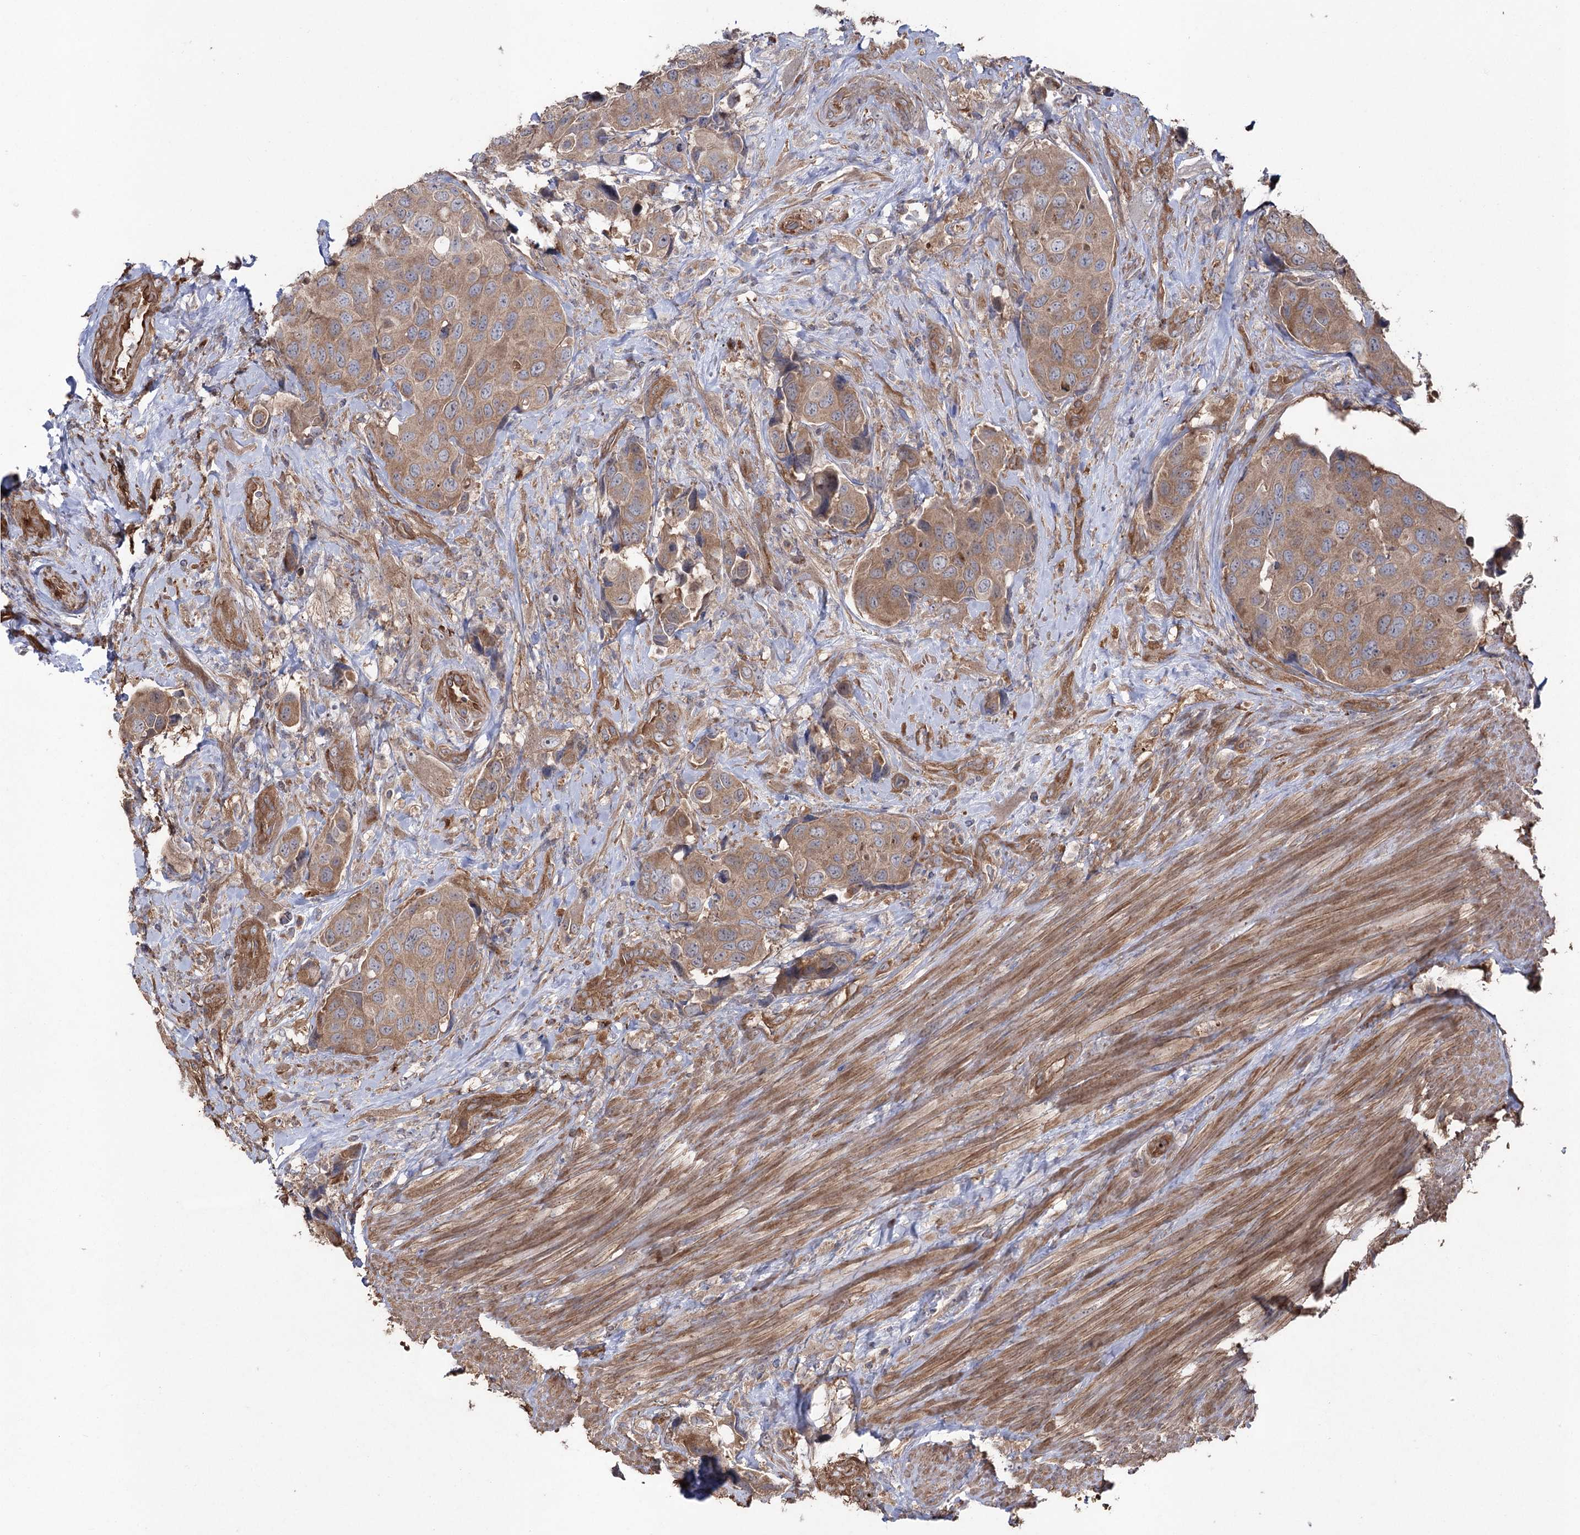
{"staining": {"intensity": "moderate", "quantity": ">75%", "location": "cytoplasmic/membranous"}, "tissue": "urothelial cancer", "cell_type": "Tumor cells", "image_type": "cancer", "snomed": [{"axis": "morphology", "description": "Urothelial carcinoma, High grade"}, {"axis": "topography", "description": "Urinary bladder"}], "caption": "Immunohistochemical staining of high-grade urothelial carcinoma reveals medium levels of moderate cytoplasmic/membranous protein expression in approximately >75% of tumor cells. (DAB IHC, brown staining for protein, blue staining for nuclei).", "gene": "LARS2", "patient": {"sex": "male", "age": 74}}